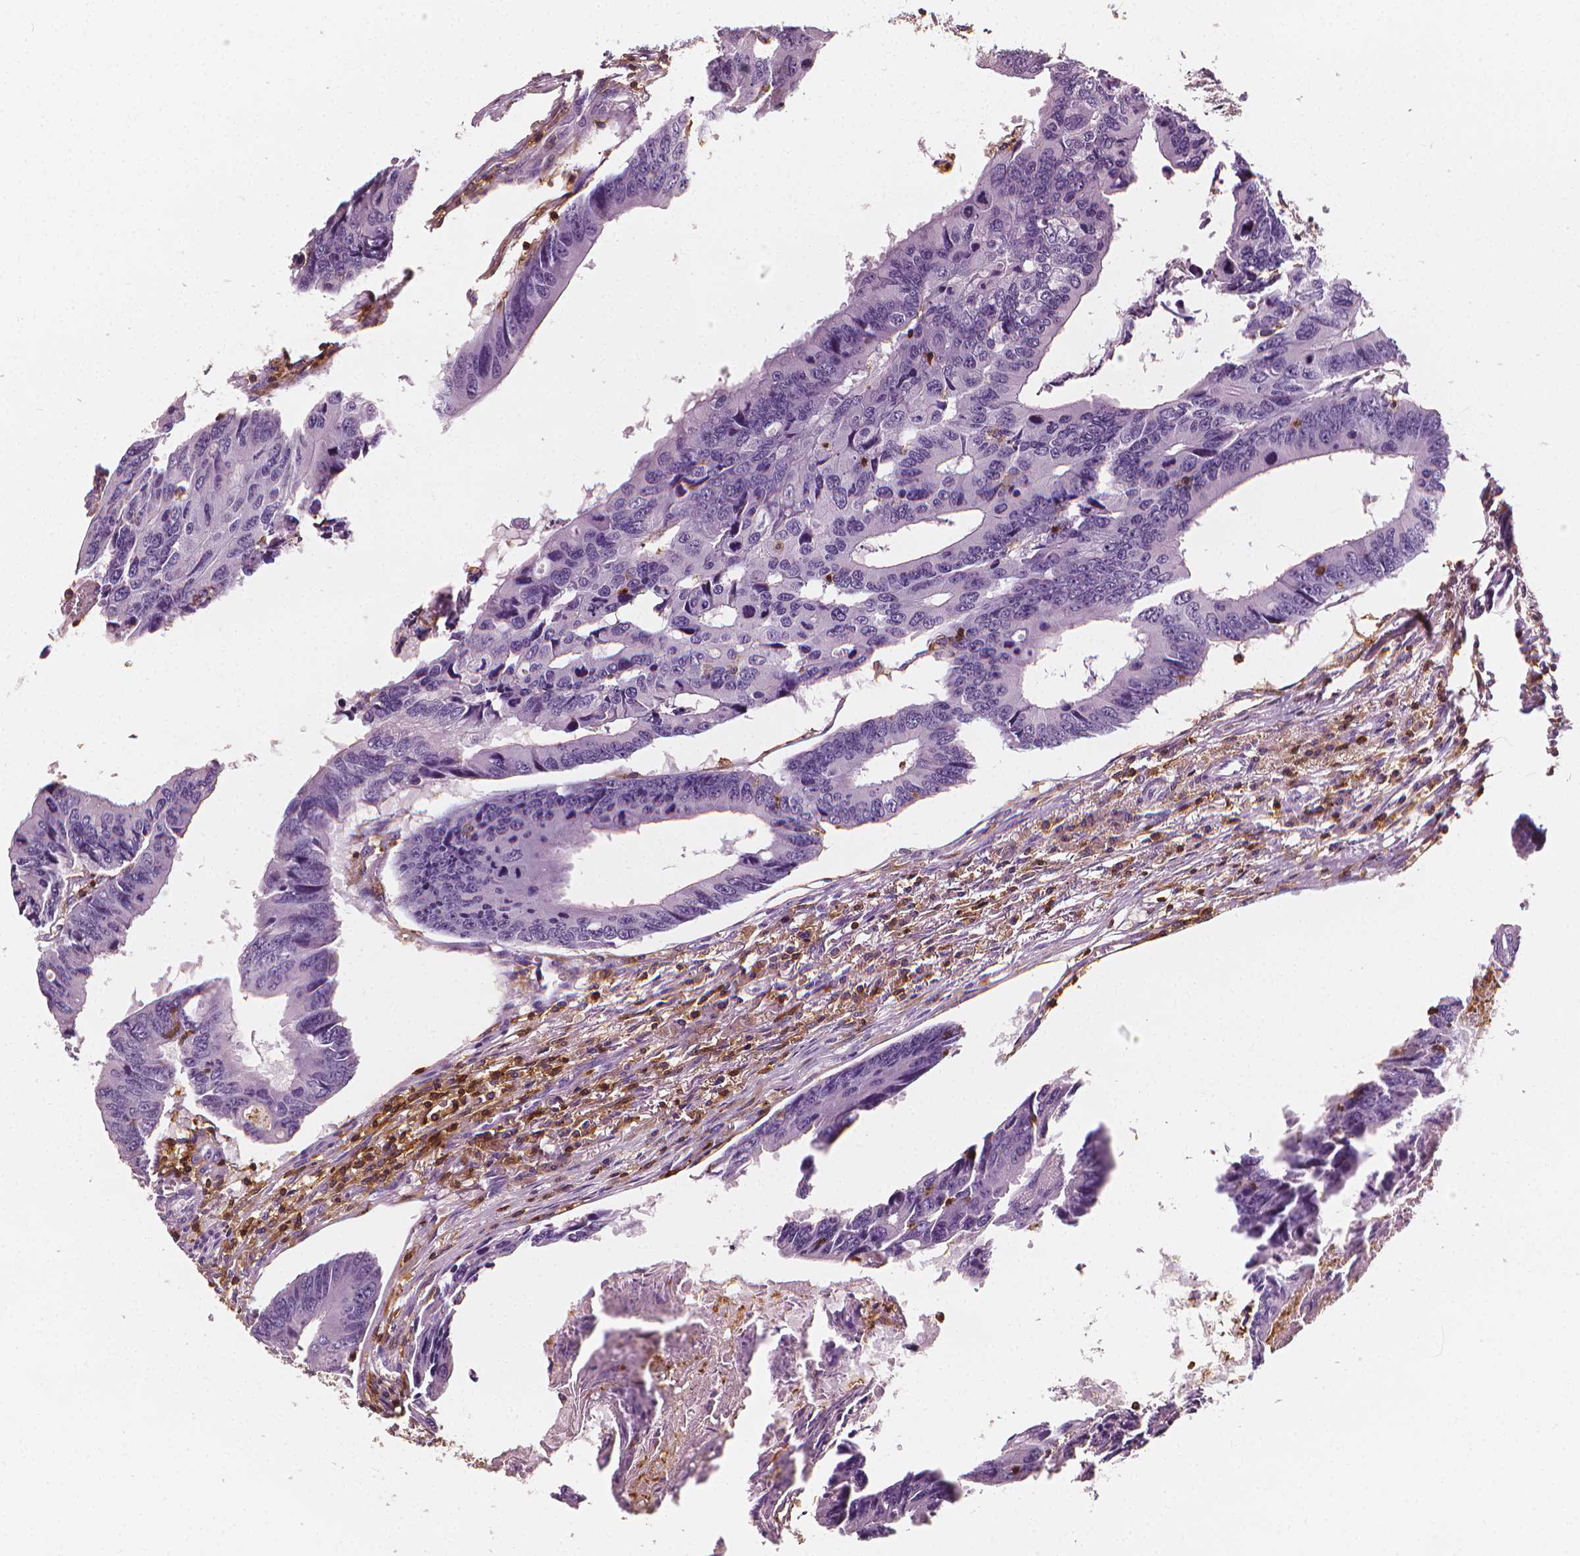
{"staining": {"intensity": "negative", "quantity": "none", "location": "none"}, "tissue": "colorectal cancer", "cell_type": "Tumor cells", "image_type": "cancer", "snomed": [{"axis": "morphology", "description": "Adenocarcinoma, NOS"}, {"axis": "topography", "description": "Colon"}], "caption": "Tumor cells are negative for protein expression in human colorectal cancer (adenocarcinoma).", "gene": "PTPRC", "patient": {"sex": "male", "age": 53}}